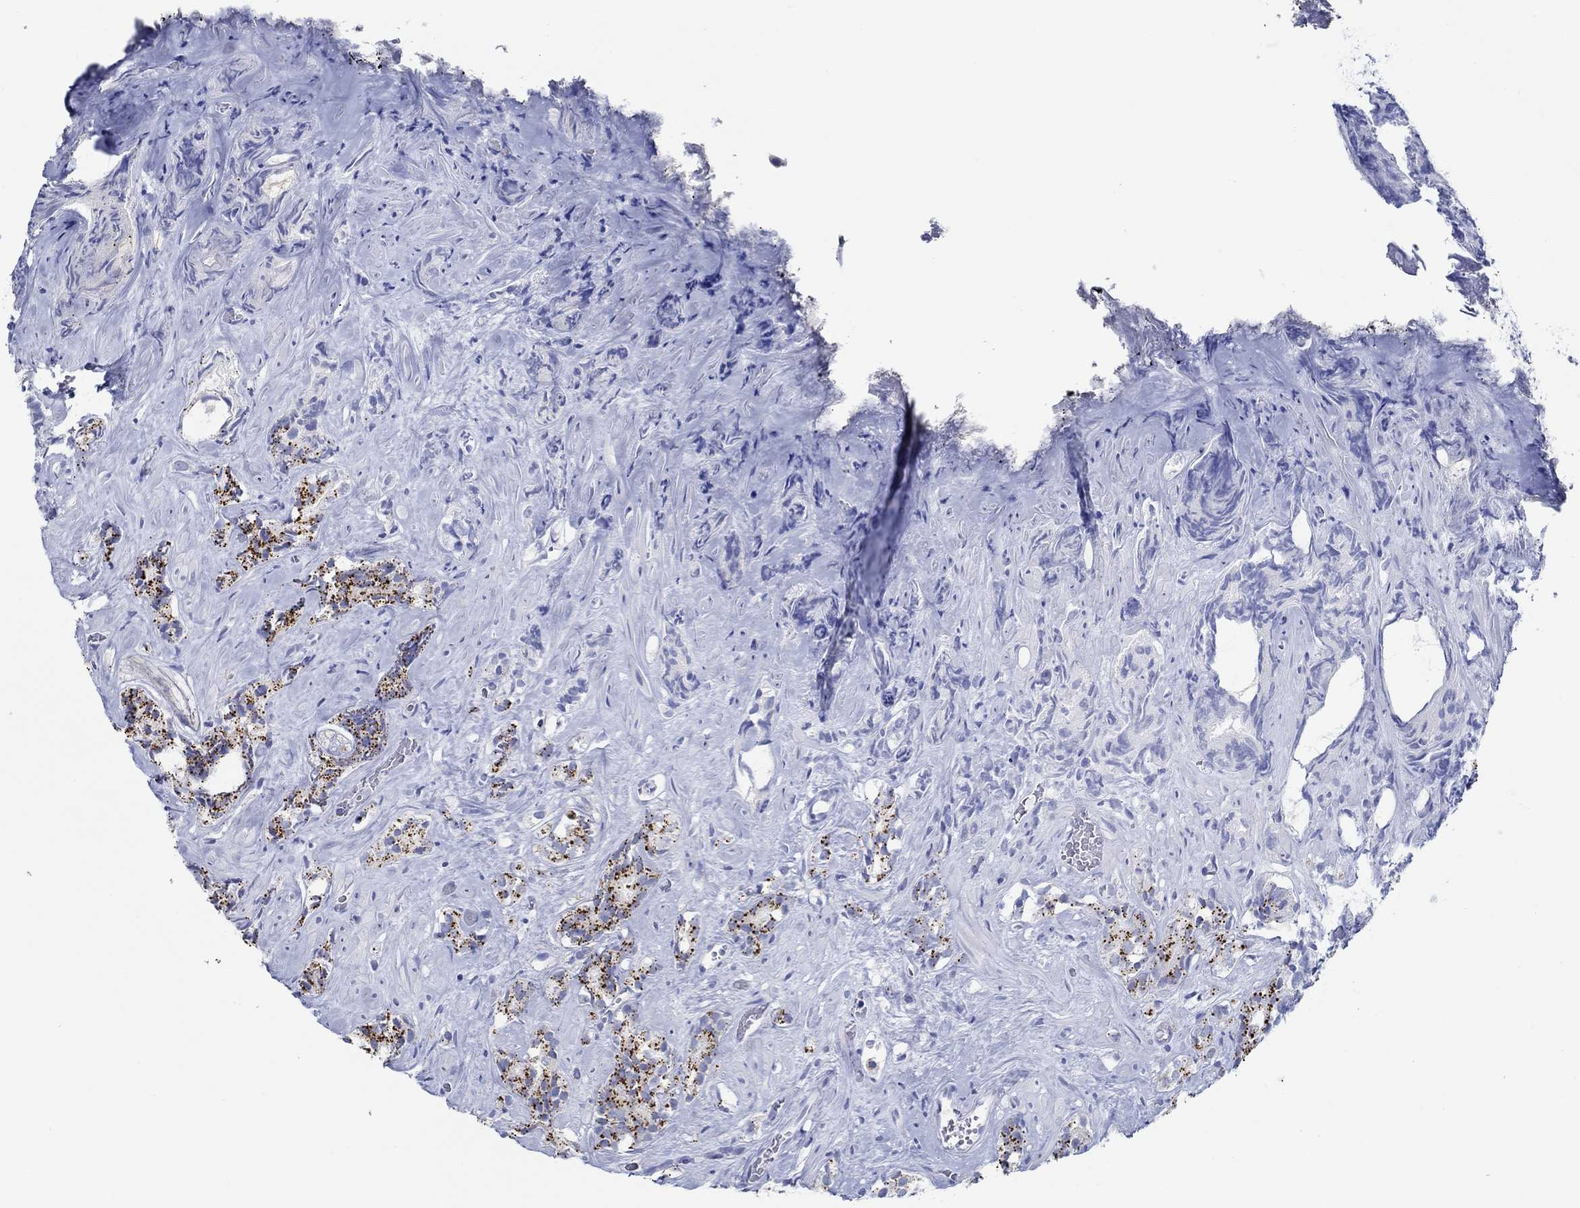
{"staining": {"intensity": "strong", "quantity": ">75%", "location": "cytoplasmic/membranous"}, "tissue": "prostate cancer", "cell_type": "Tumor cells", "image_type": "cancer", "snomed": [{"axis": "morphology", "description": "Adenocarcinoma, High grade"}, {"axis": "topography", "description": "Prostate"}], "caption": "An image of prostate adenocarcinoma (high-grade) stained for a protein demonstrates strong cytoplasmic/membranous brown staining in tumor cells. (DAB IHC, brown staining for protein, blue staining for nuclei).", "gene": "IGFBP6", "patient": {"sex": "male", "age": 90}}